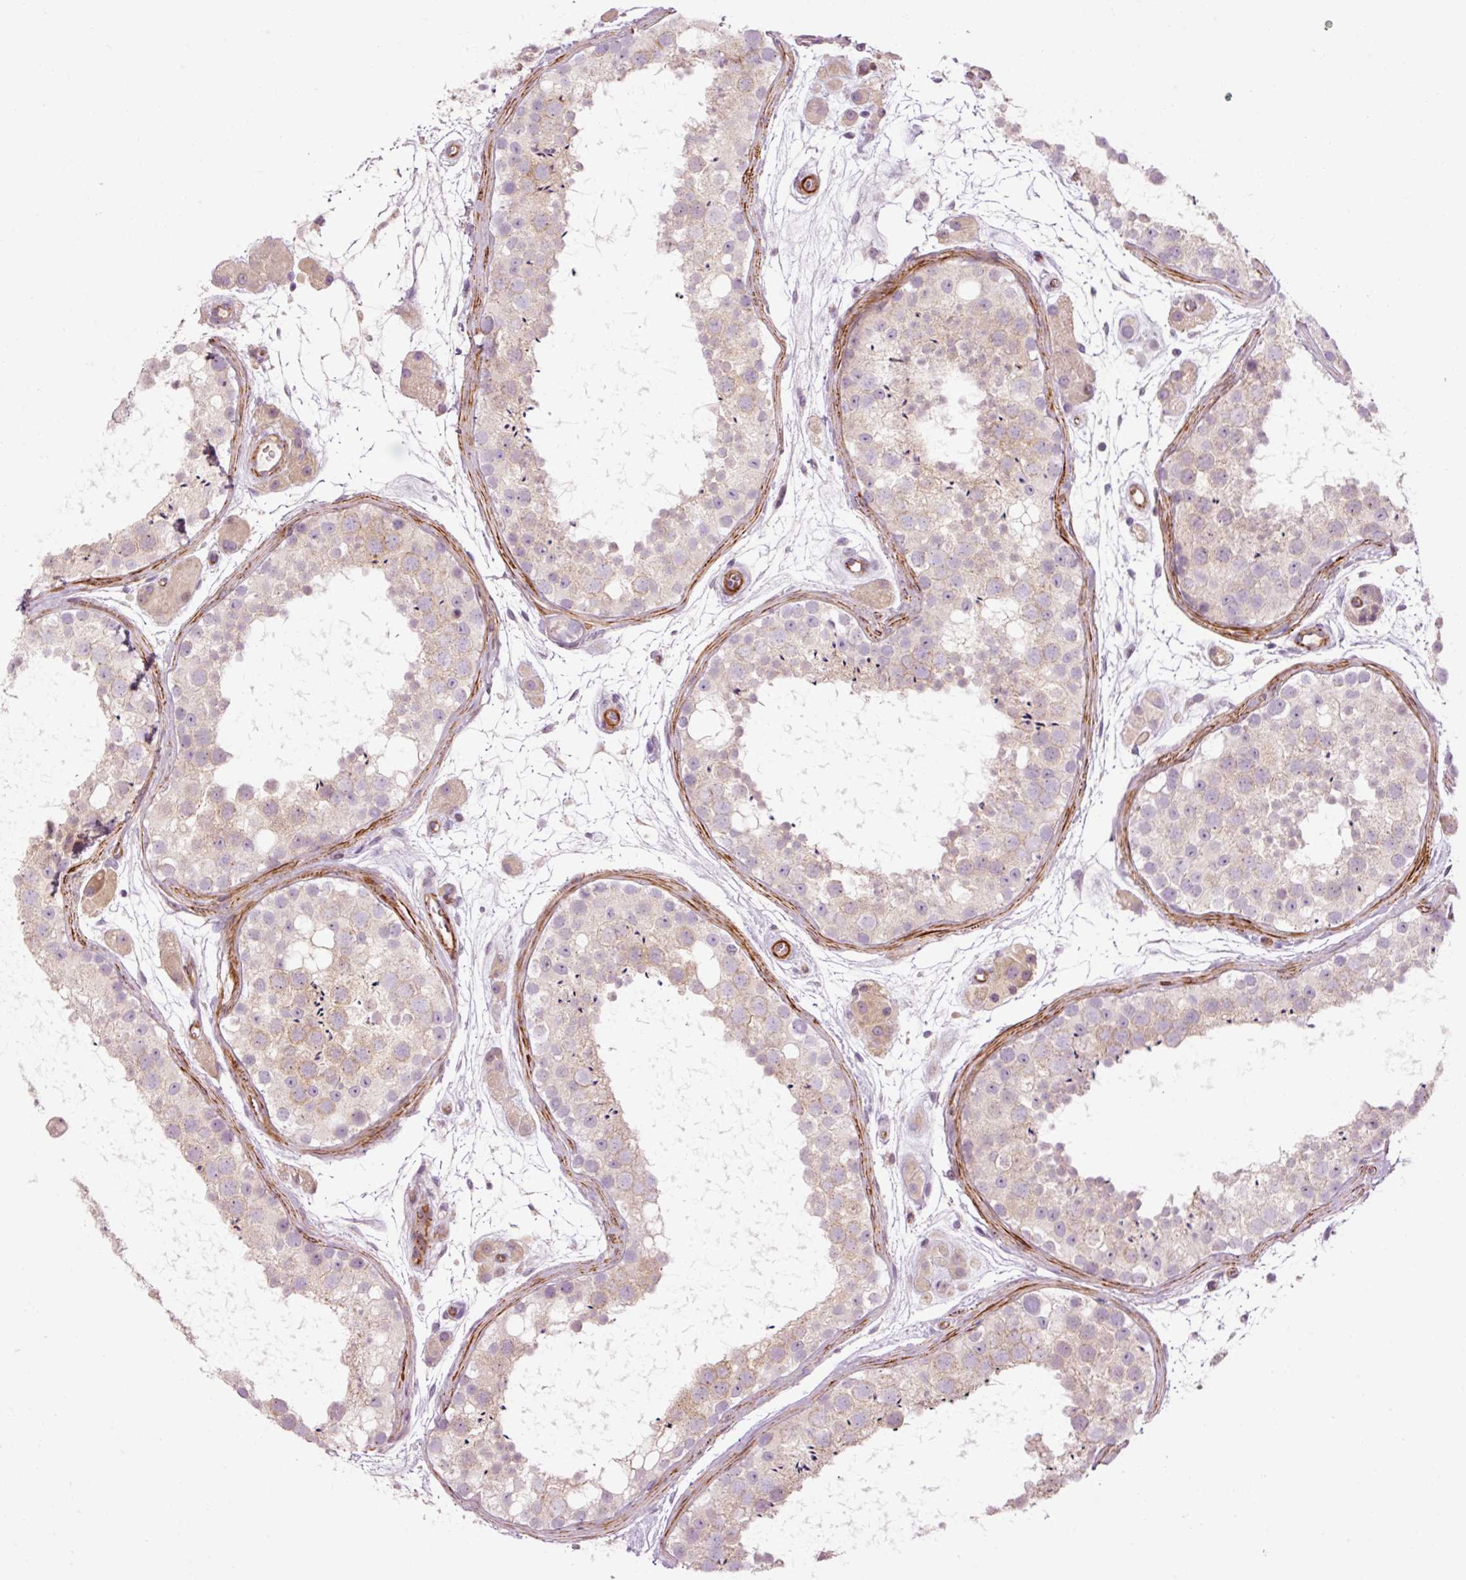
{"staining": {"intensity": "weak", "quantity": "25%-75%", "location": "cytoplasmic/membranous"}, "tissue": "testis", "cell_type": "Cells in seminiferous ducts", "image_type": "normal", "snomed": [{"axis": "morphology", "description": "Normal tissue, NOS"}, {"axis": "topography", "description": "Testis"}], "caption": "DAB (3,3'-diaminobenzidine) immunohistochemical staining of normal human testis displays weak cytoplasmic/membranous protein staining in approximately 25%-75% of cells in seminiferous ducts.", "gene": "ANKRD20A1", "patient": {"sex": "male", "age": 41}}